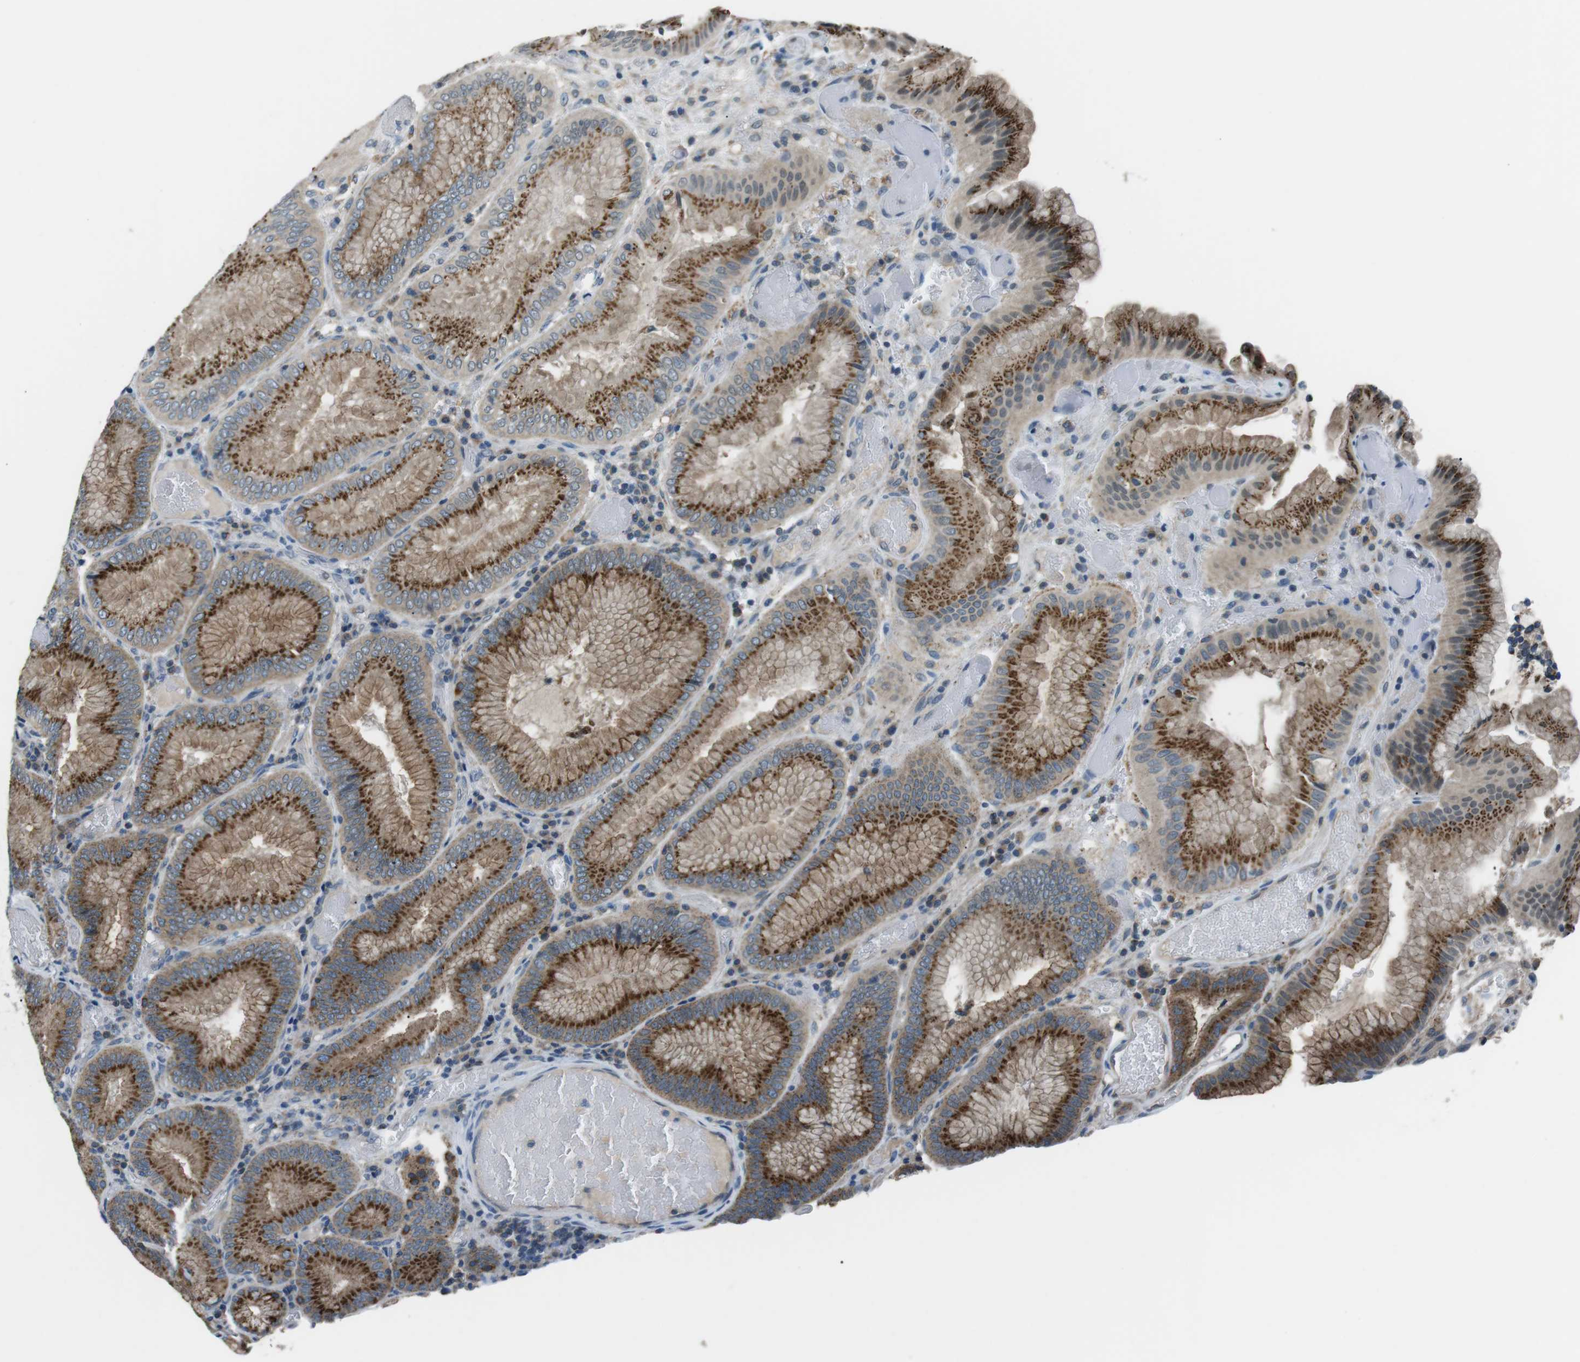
{"staining": {"intensity": "moderate", "quantity": ">75%", "location": "cytoplasmic/membranous"}, "tissue": "stomach", "cell_type": "Glandular cells", "image_type": "normal", "snomed": [{"axis": "morphology", "description": "Normal tissue, NOS"}, {"axis": "morphology", "description": "Carcinoid, malignant, NOS"}, {"axis": "topography", "description": "Stomach, upper"}], "caption": "Moderate cytoplasmic/membranous positivity is identified in approximately >75% of glandular cells in benign stomach.", "gene": "FAM3B", "patient": {"sex": "male", "age": 39}}